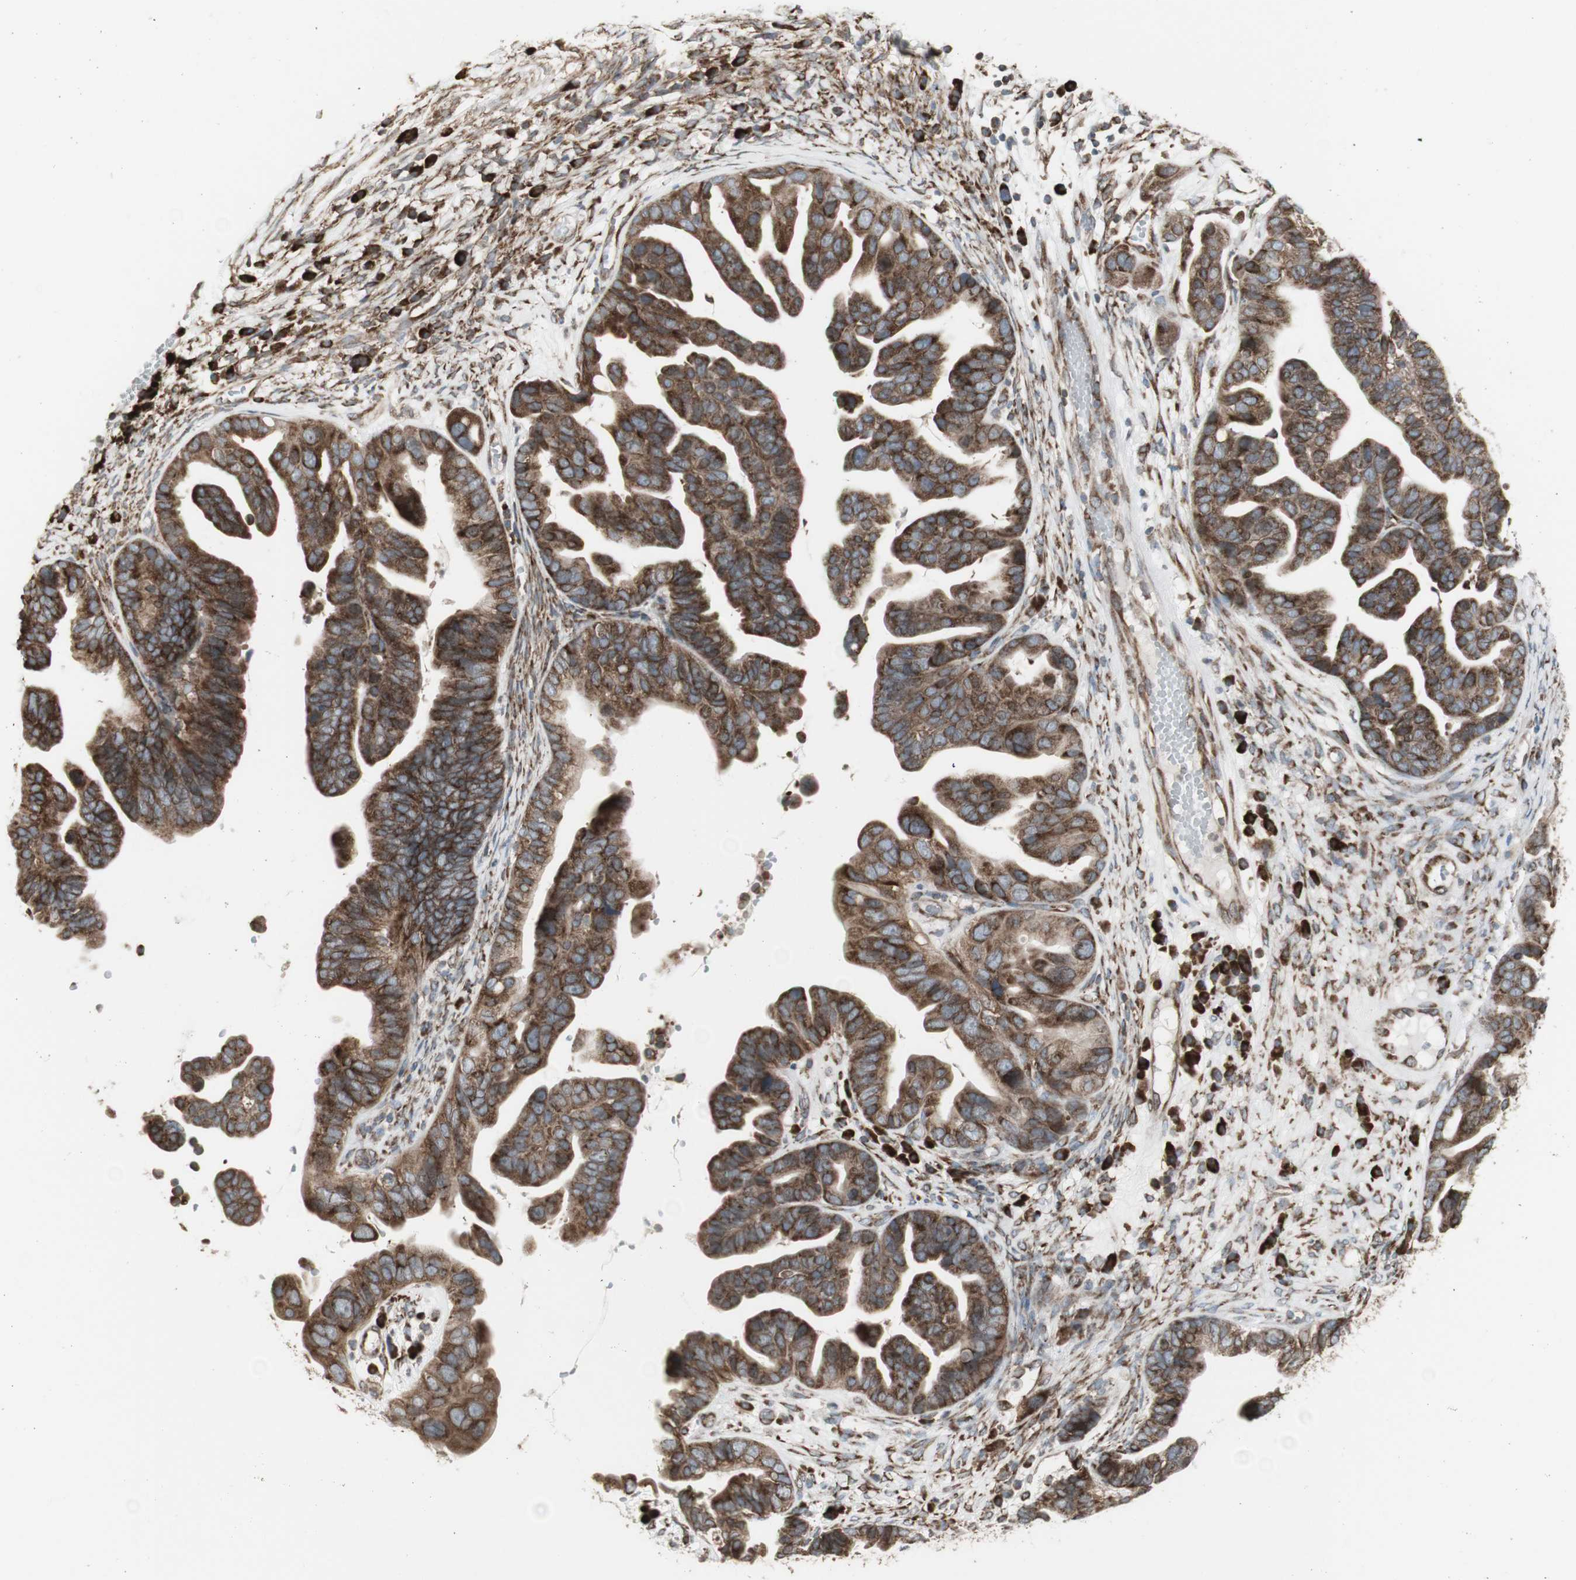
{"staining": {"intensity": "moderate", "quantity": ">75%", "location": "cytoplasmic/membranous"}, "tissue": "ovarian cancer", "cell_type": "Tumor cells", "image_type": "cancer", "snomed": [{"axis": "morphology", "description": "Cystadenocarcinoma, serous, NOS"}, {"axis": "topography", "description": "Ovary"}], "caption": "Immunohistochemistry (IHC) of human ovarian cancer displays medium levels of moderate cytoplasmic/membranous expression in about >75% of tumor cells. (Stains: DAB in brown, nuclei in blue, Microscopy: brightfield microscopy at high magnification).", "gene": "FKBP3", "patient": {"sex": "female", "age": 56}}